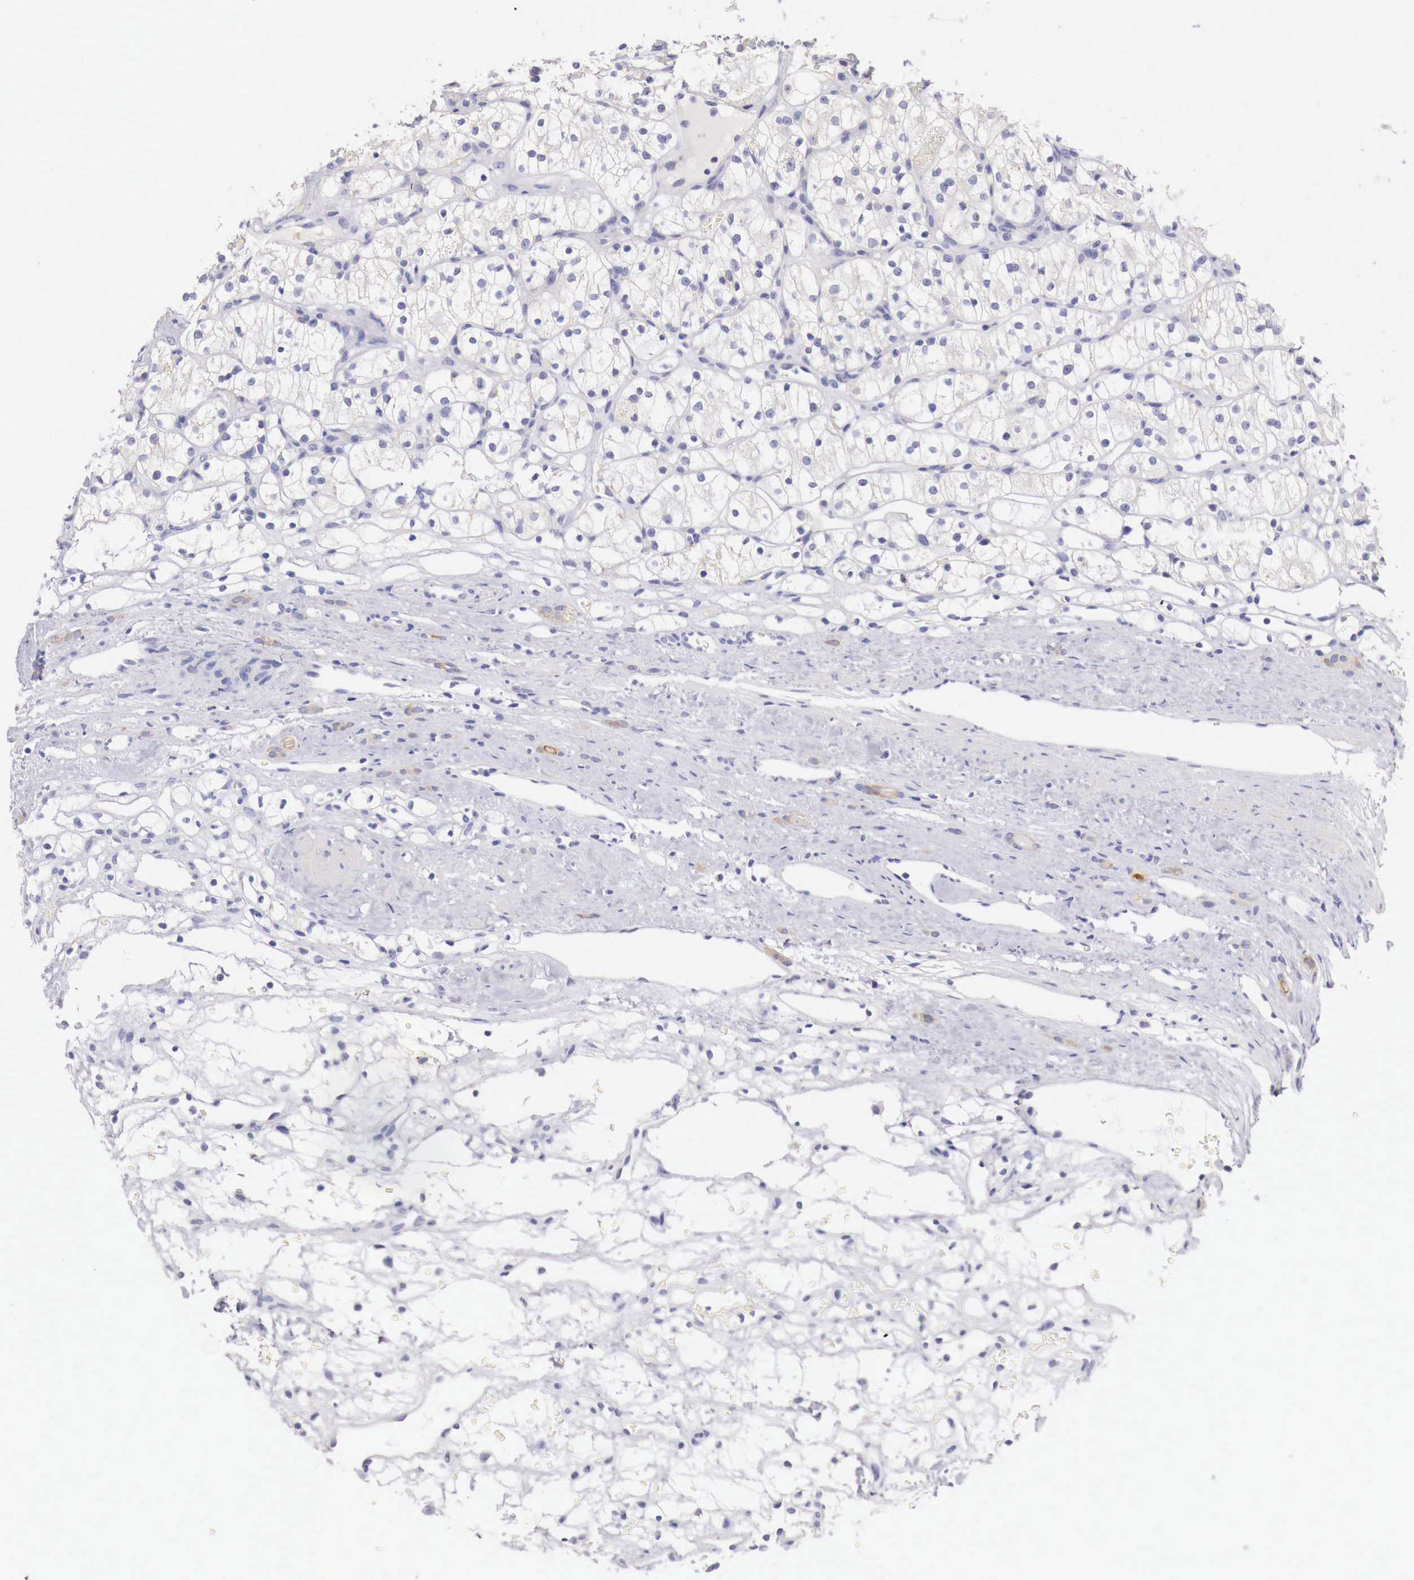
{"staining": {"intensity": "negative", "quantity": "none", "location": "none"}, "tissue": "renal cancer", "cell_type": "Tumor cells", "image_type": "cancer", "snomed": [{"axis": "morphology", "description": "Adenocarcinoma, NOS"}, {"axis": "topography", "description": "Kidney"}], "caption": "Micrograph shows no significant protein expression in tumor cells of renal adenocarcinoma.", "gene": "NREP", "patient": {"sex": "female", "age": 60}}